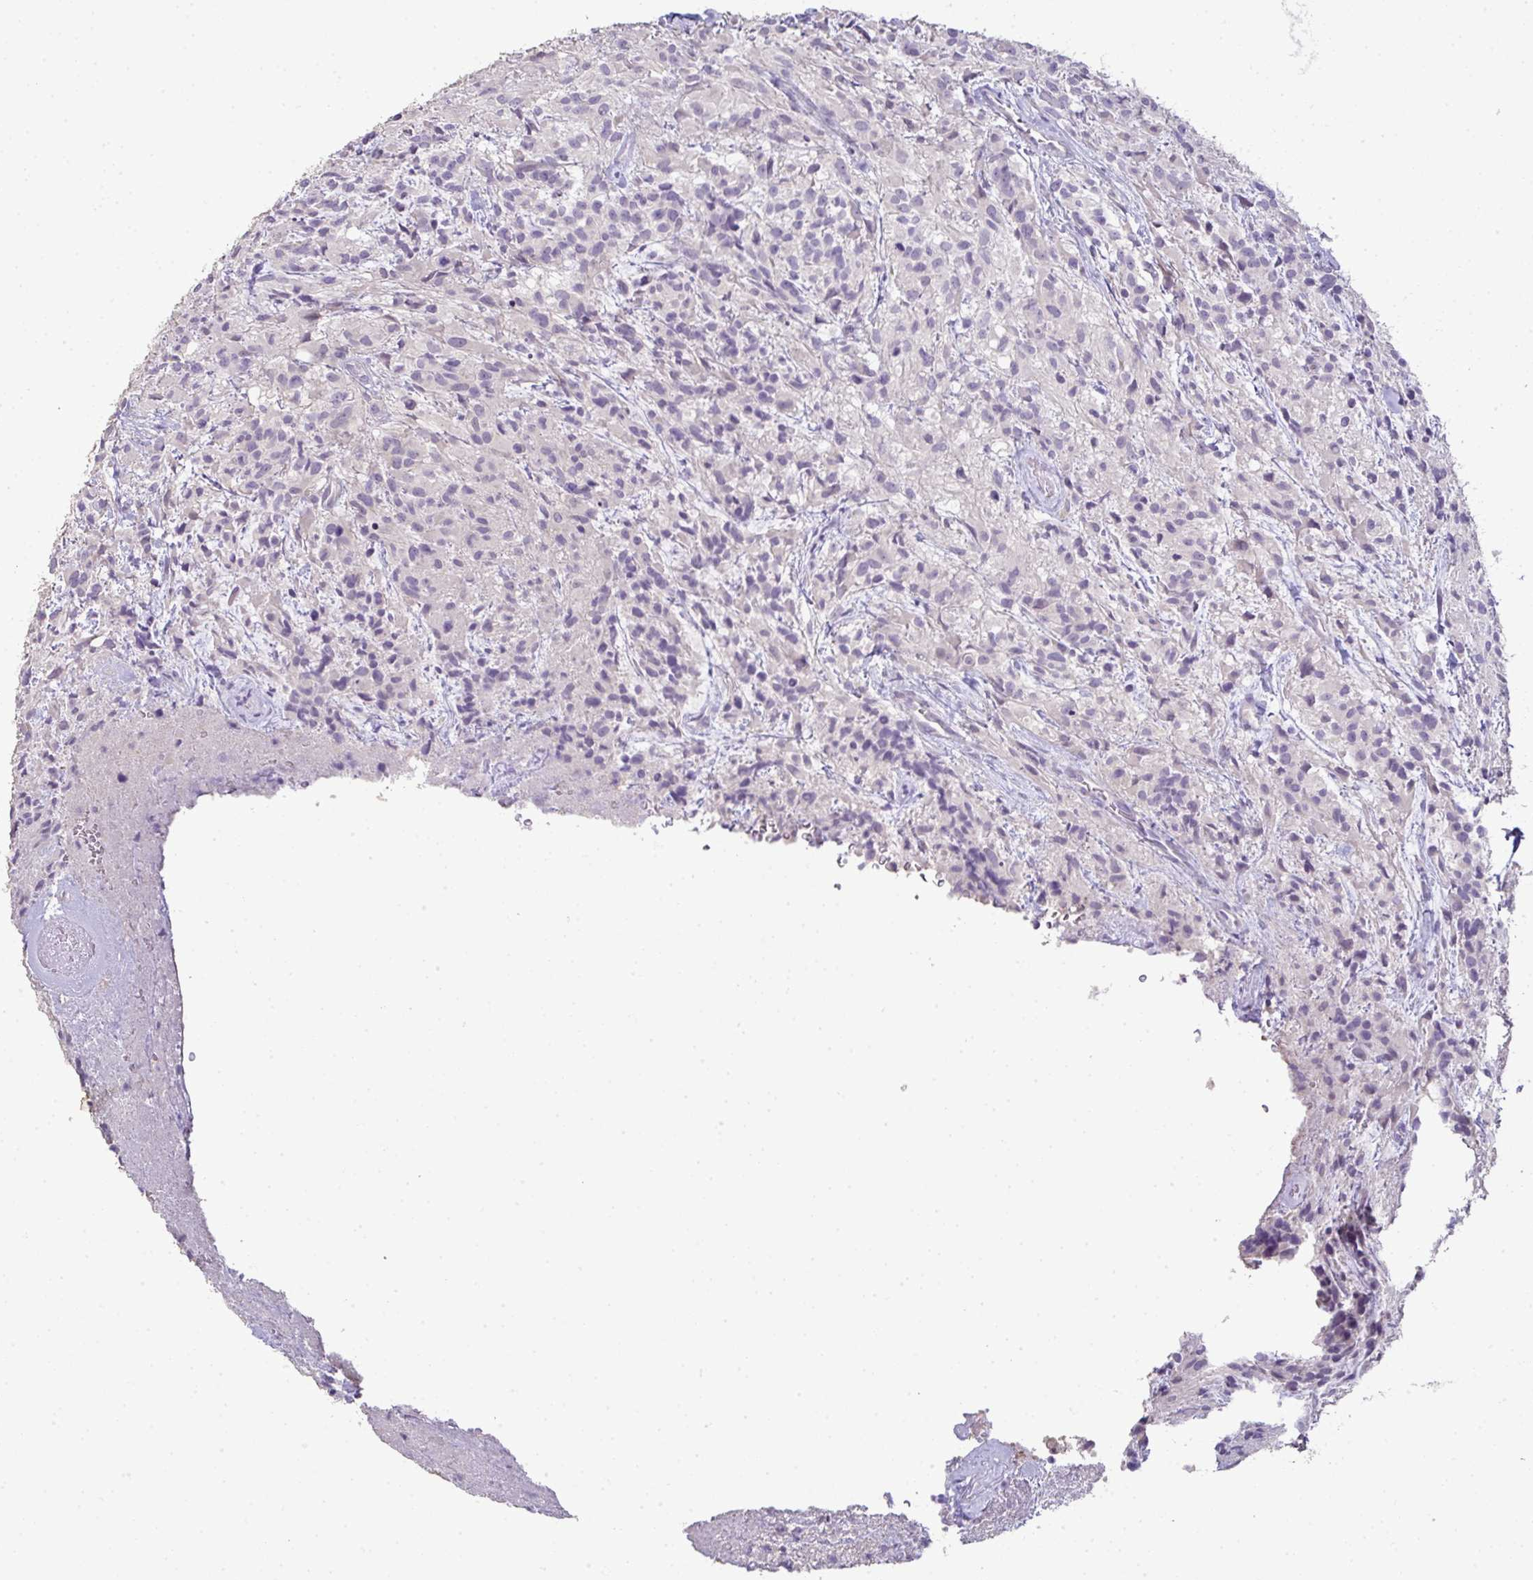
{"staining": {"intensity": "negative", "quantity": "none", "location": "none"}, "tissue": "glioma", "cell_type": "Tumor cells", "image_type": "cancer", "snomed": [{"axis": "morphology", "description": "Glioma, malignant, High grade"}, {"axis": "topography", "description": "Brain"}], "caption": "Immunohistochemical staining of human glioma reveals no significant expression in tumor cells.", "gene": "CMPK1", "patient": {"sex": "female", "age": 67}}